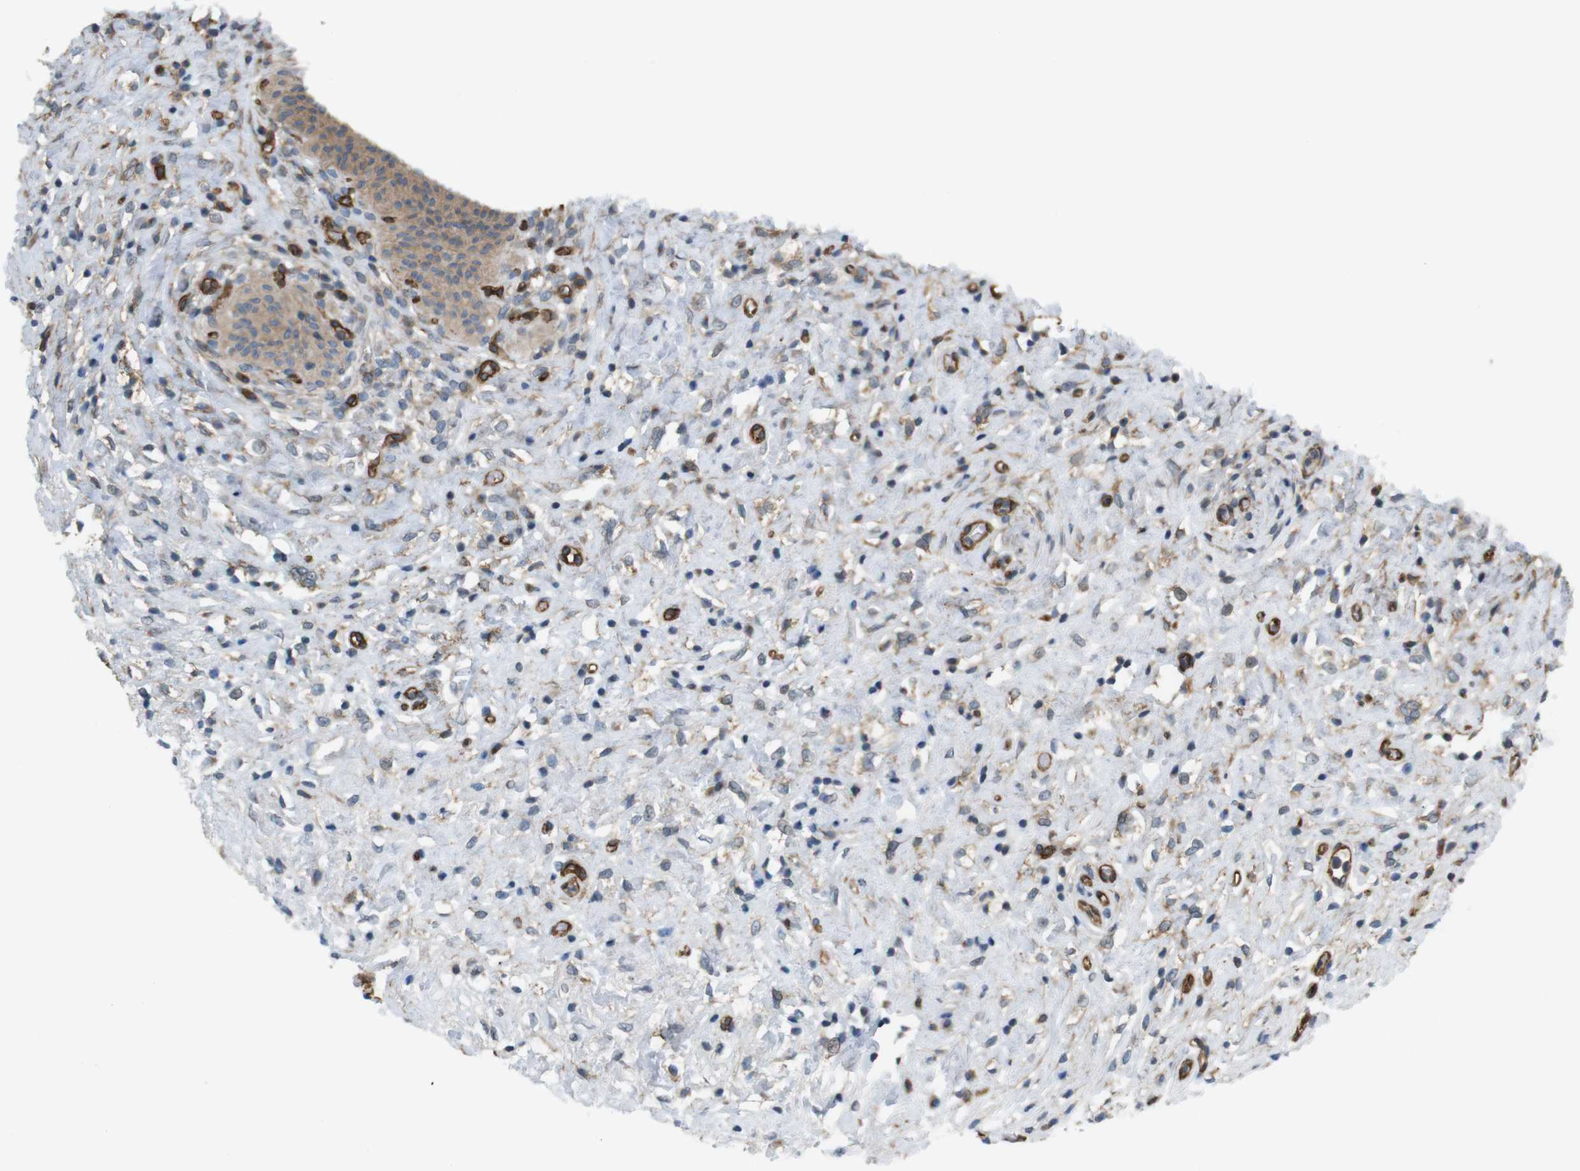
{"staining": {"intensity": "weak", "quantity": ">75%", "location": "cytoplasmic/membranous"}, "tissue": "urinary bladder", "cell_type": "Urothelial cells", "image_type": "normal", "snomed": [{"axis": "morphology", "description": "Normal tissue, NOS"}, {"axis": "morphology", "description": "Urothelial carcinoma, High grade"}, {"axis": "topography", "description": "Urinary bladder"}], "caption": "Protein expression by immunohistochemistry demonstrates weak cytoplasmic/membranous expression in approximately >75% of urothelial cells in benign urinary bladder.", "gene": "BVES", "patient": {"sex": "male", "age": 46}}